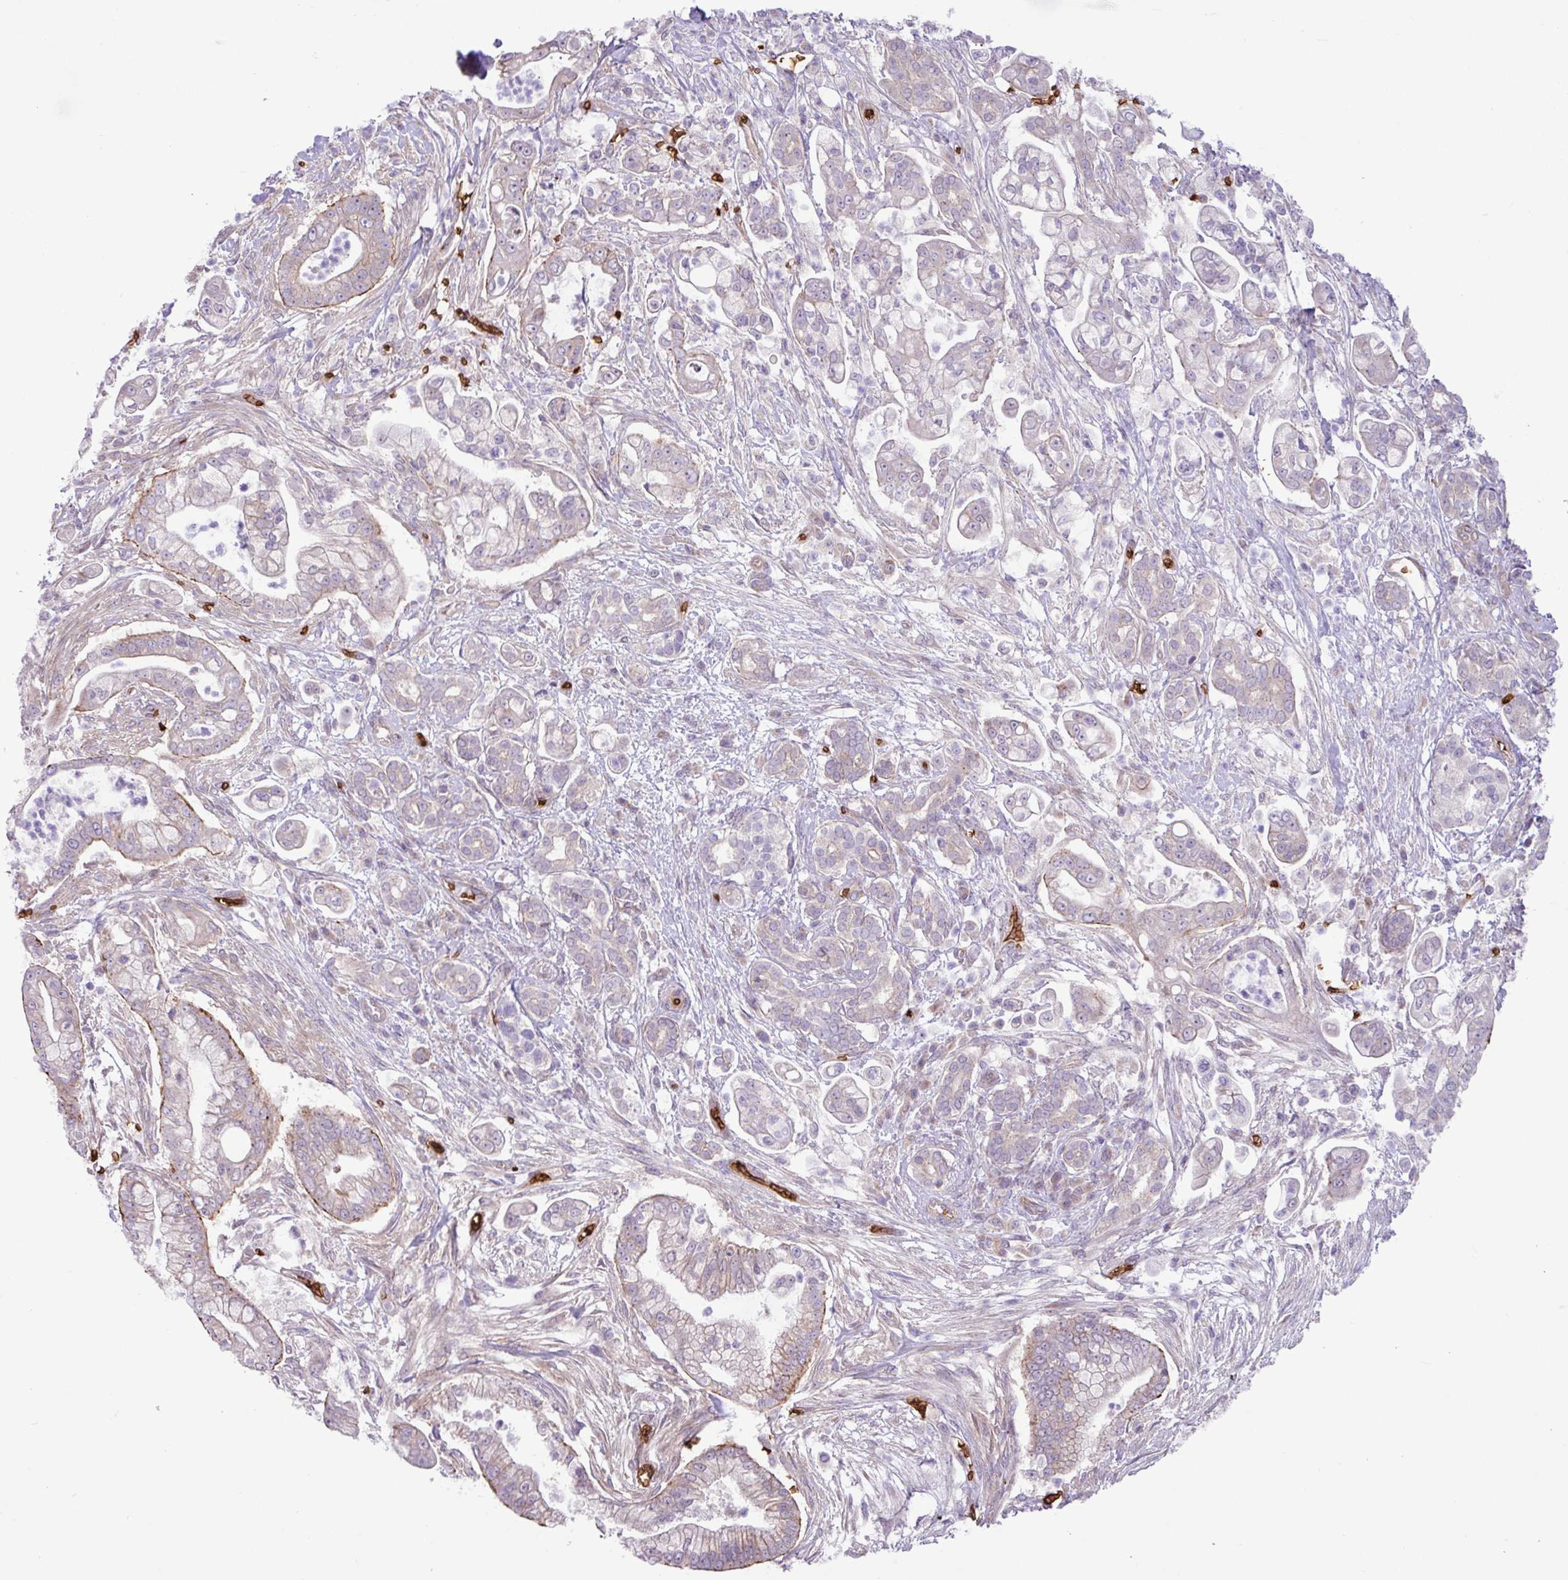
{"staining": {"intensity": "weak", "quantity": "<25%", "location": "cytoplasmic/membranous"}, "tissue": "pancreatic cancer", "cell_type": "Tumor cells", "image_type": "cancer", "snomed": [{"axis": "morphology", "description": "Adenocarcinoma, NOS"}, {"axis": "topography", "description": "Pancreas"}], "caption": "This is an IHC histopathology image of adenocarcinoma (pancreatic). There is no expression in tumor cells.", "gene": "RAD21L1", "patient": {"sex": "female", "age": 69}}